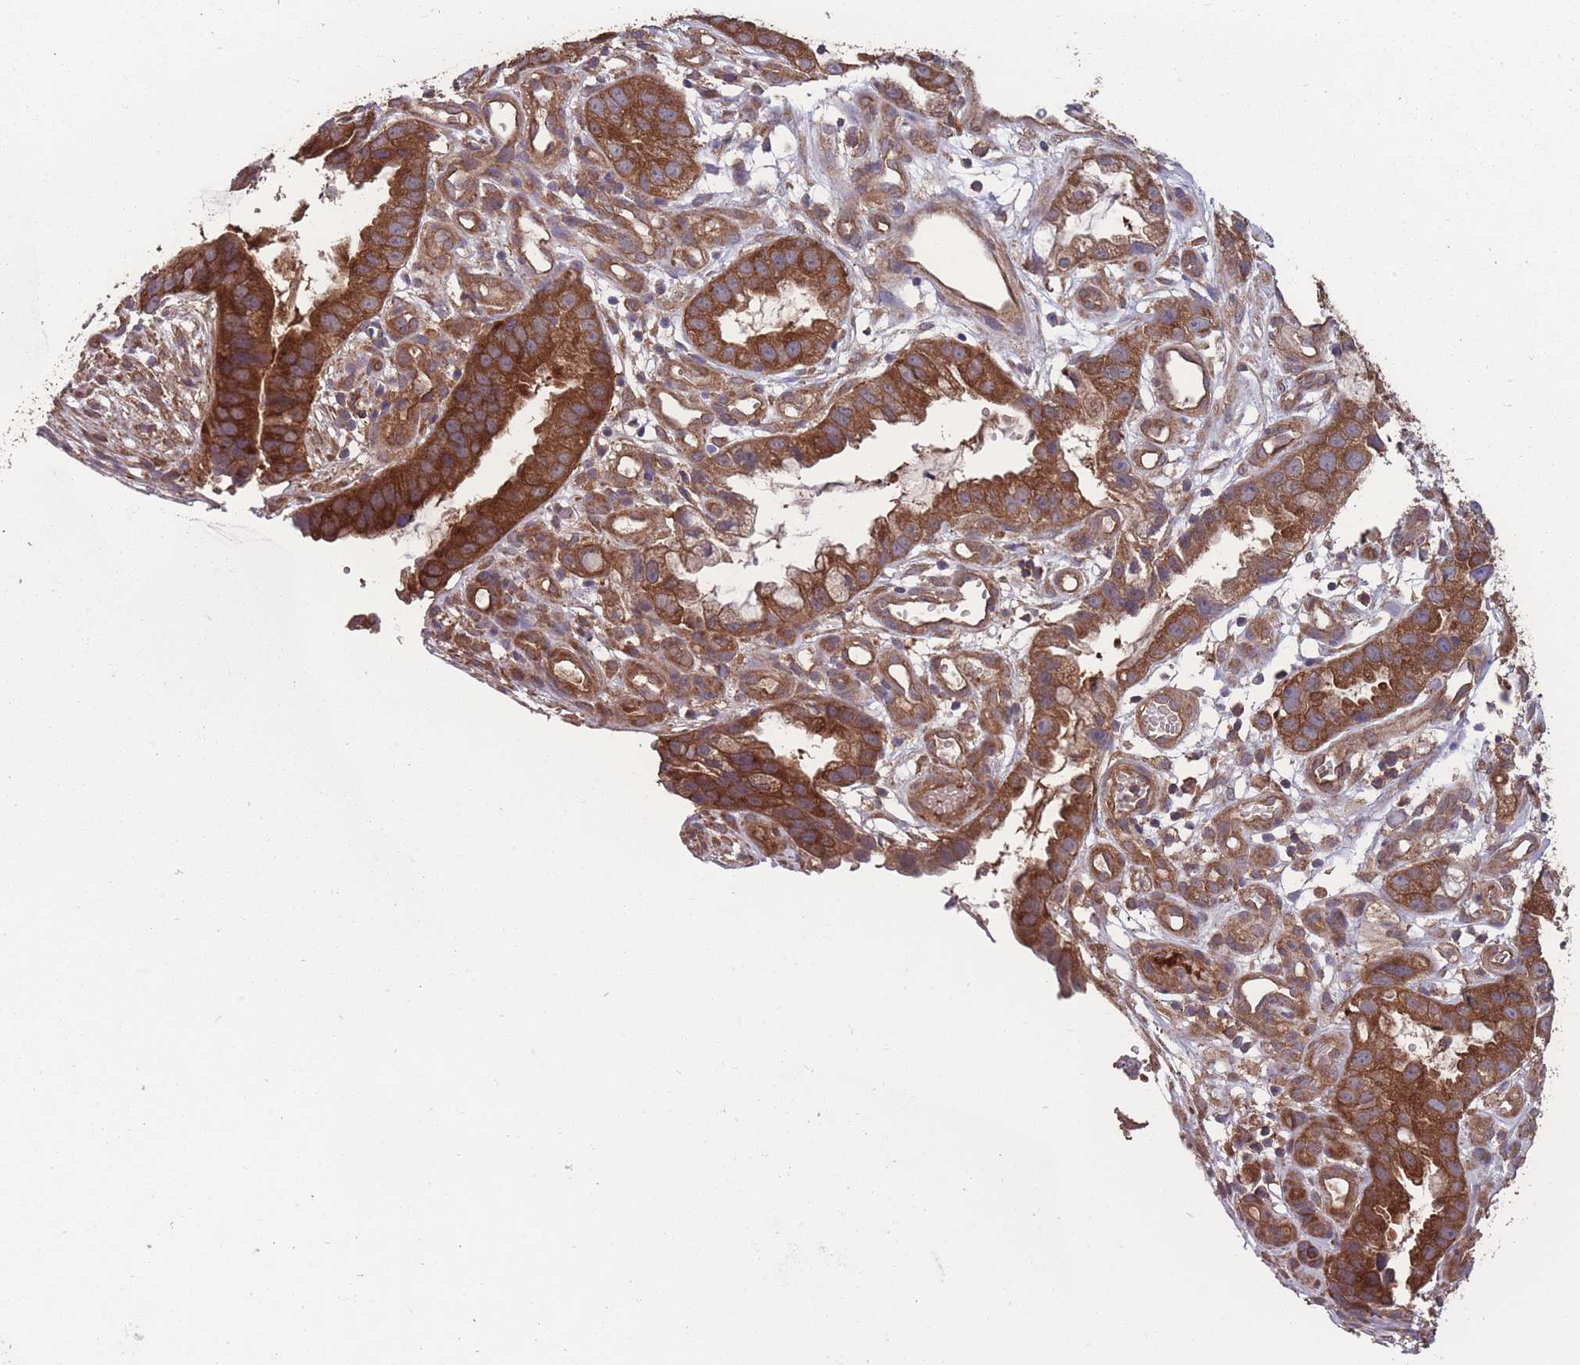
{"staining": {"intensity": "strong", "quantity": ">75%", "location": "cytoplasmic/membranous"}, "tissue": "stomach cancer", "cell_type": "Tumor cells", "image_type": "cancer", "snomed": [{"axis": "morphology", "description": "Adenocarcinoma, NOS"}, {"axis": "topography", "description": "Stomach"}], "caption": "Stomach cancer (adenocarcinoma) was stained to show a protein in brown. There is high levels of strong cytoplasmic/membranous staining in about >75% of tumor cells.", "gene": "ZPR1", "patient": {"sex": "male", "age": 55}}